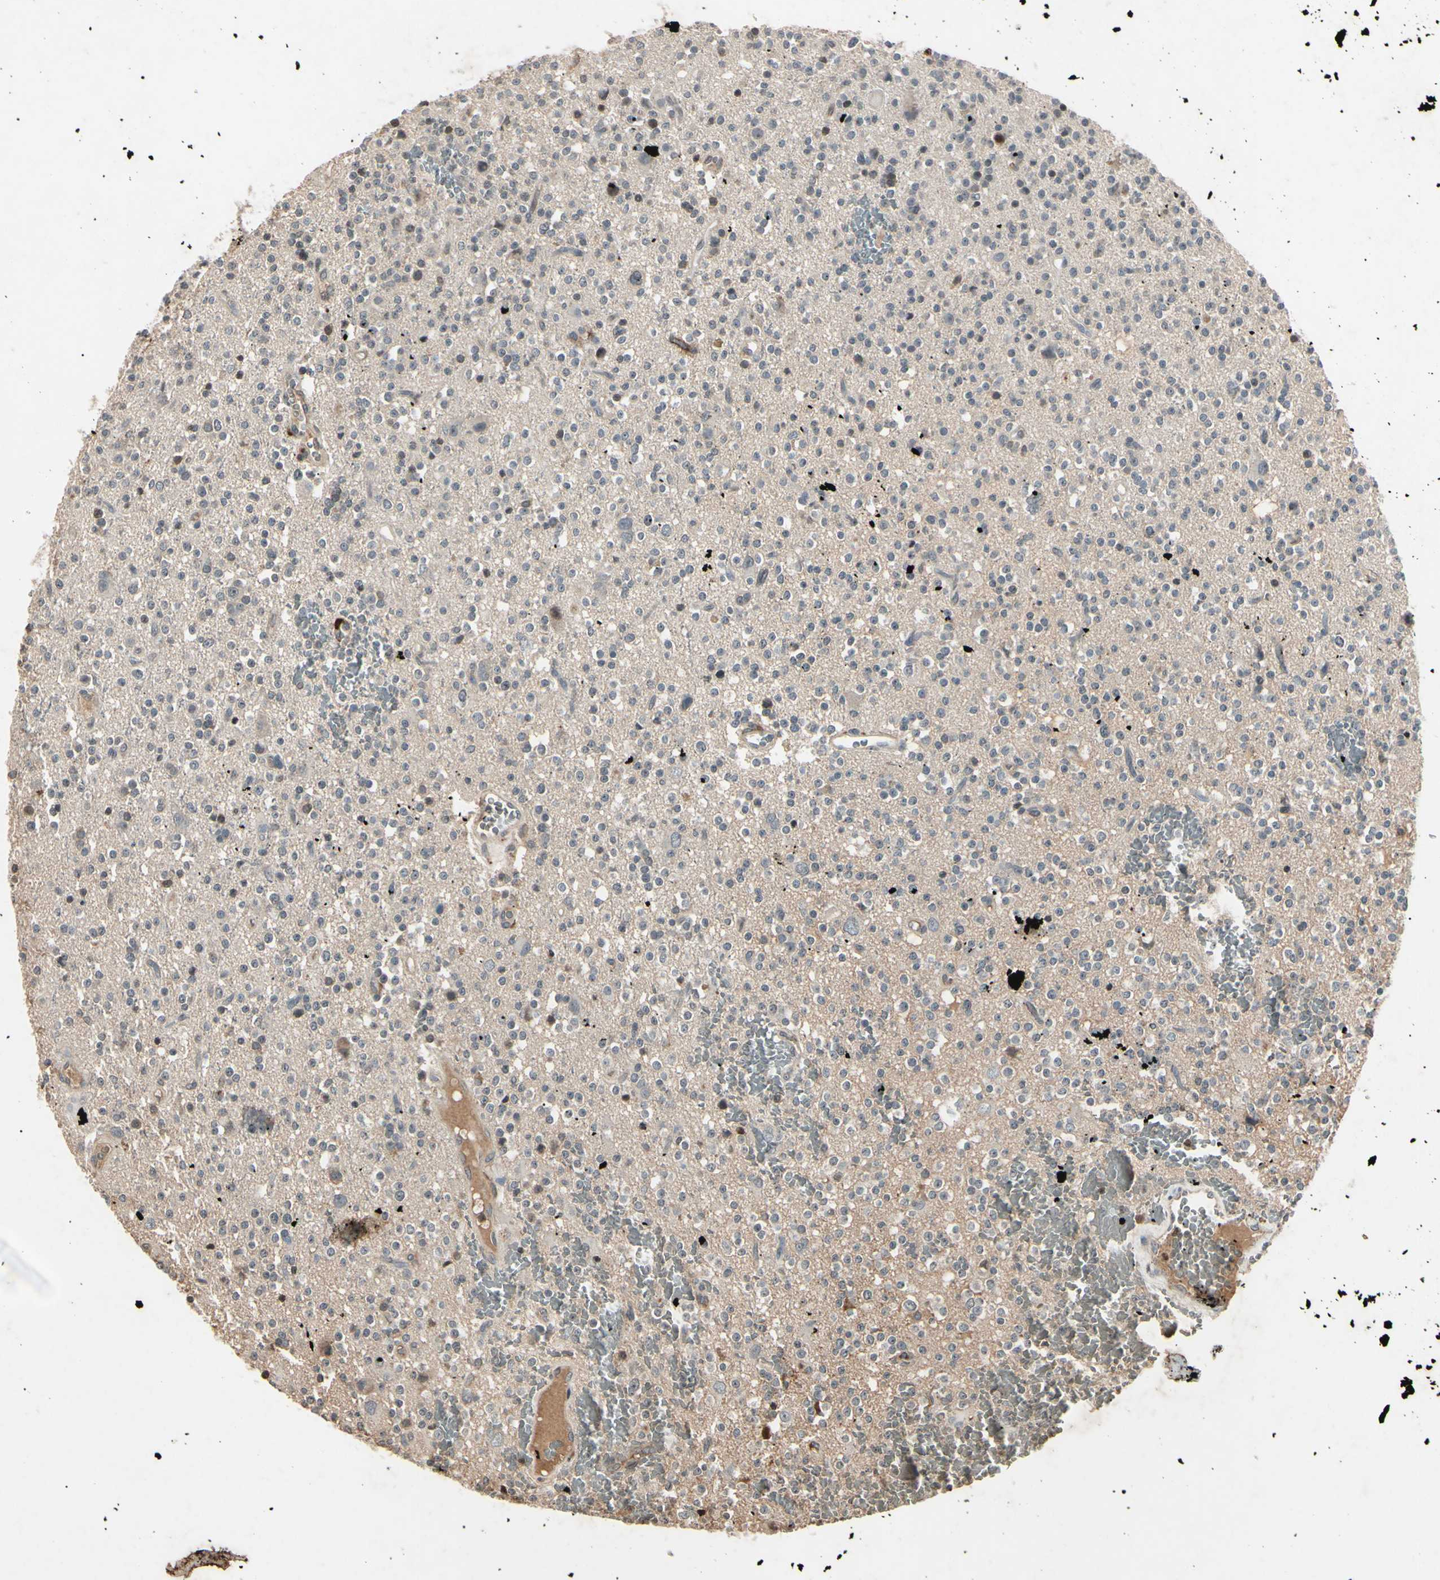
{"staining": {"intensity": "negative", "quantity": "none", "location": "none"}, "tissue": "glioma", "cell_type": "Tumor cells", "image_type": "cancer", "snomed": [{"axis": "morphology", "description": "Glioma, malignant, High grade"}, {"axis": "topography", "description": "Brain"}], "caption": "Protein analysis of glioma reveals no significant positivity in tumor cells. Brightfield microscopy of immunohistochemistry stained with DAB (3,3'-diaminobenzidine) (brown) and hematoxylin (blue), captured at high magnification.", "gene": "AEBP1", "patient": {"sex": "male", "age": 47}}